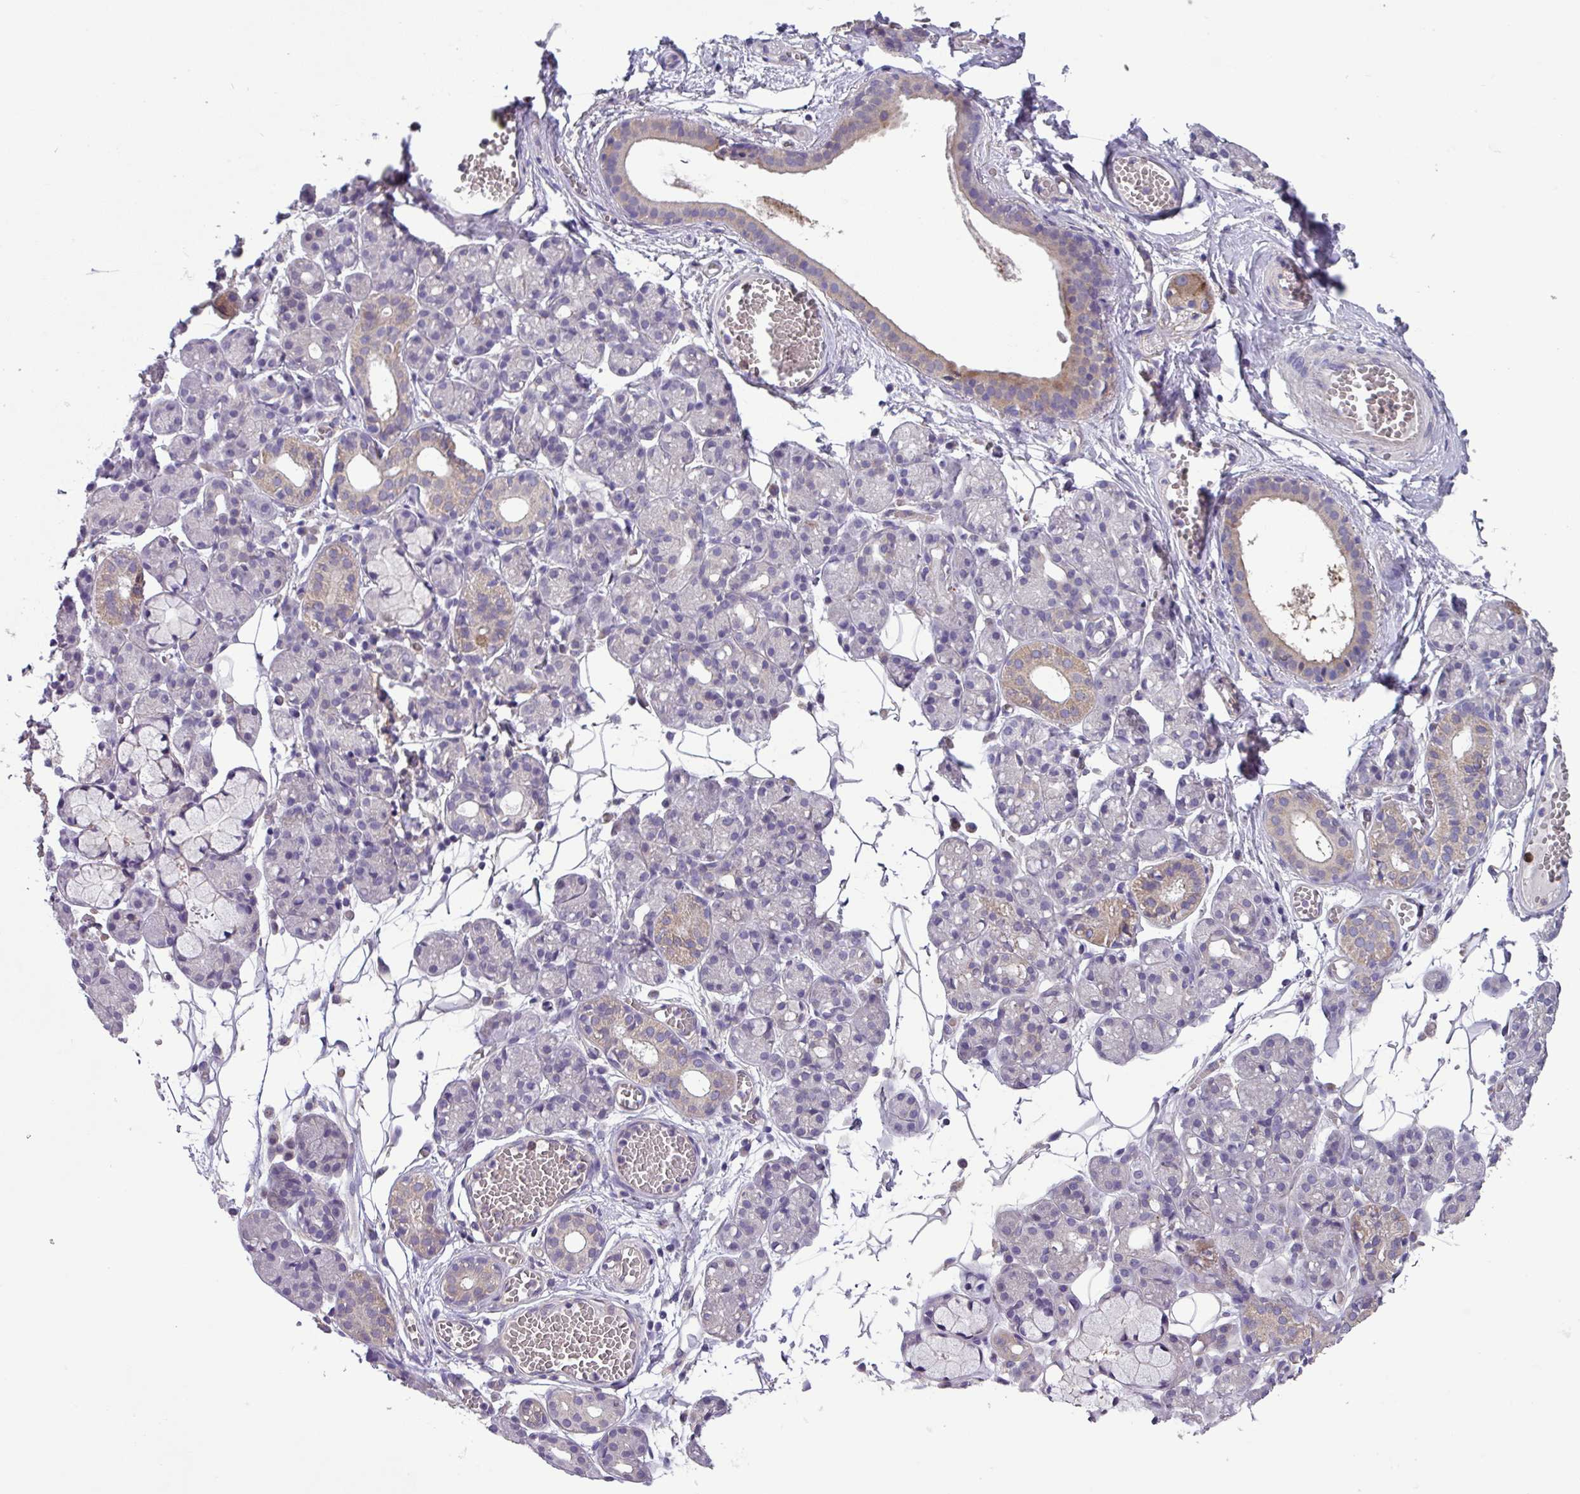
{"staining": {"intensity": "weak", "quantity": "<25%", "location": "cytoplasmic/membranous"}, "tissue": "salivary gland", "cell_type": "Glandular cells", "image_type": "normal", "snomed": [{"axis": "morphology", "description": "Normal tissue, NOS"}, {"axis": "topography", "description": "Salivary gland"}], "caption": "Immunohistochemical staining of normal salivary gland exhibits no significant positivity in glandular cells. The staining is performed using DAB (3,3'-diaminobenzidine) brown chromogen with nuclei counter-stained in using hematoxylin.", "gene": "SLC23A2", "patient": {"sex": "male", "age": 63}}